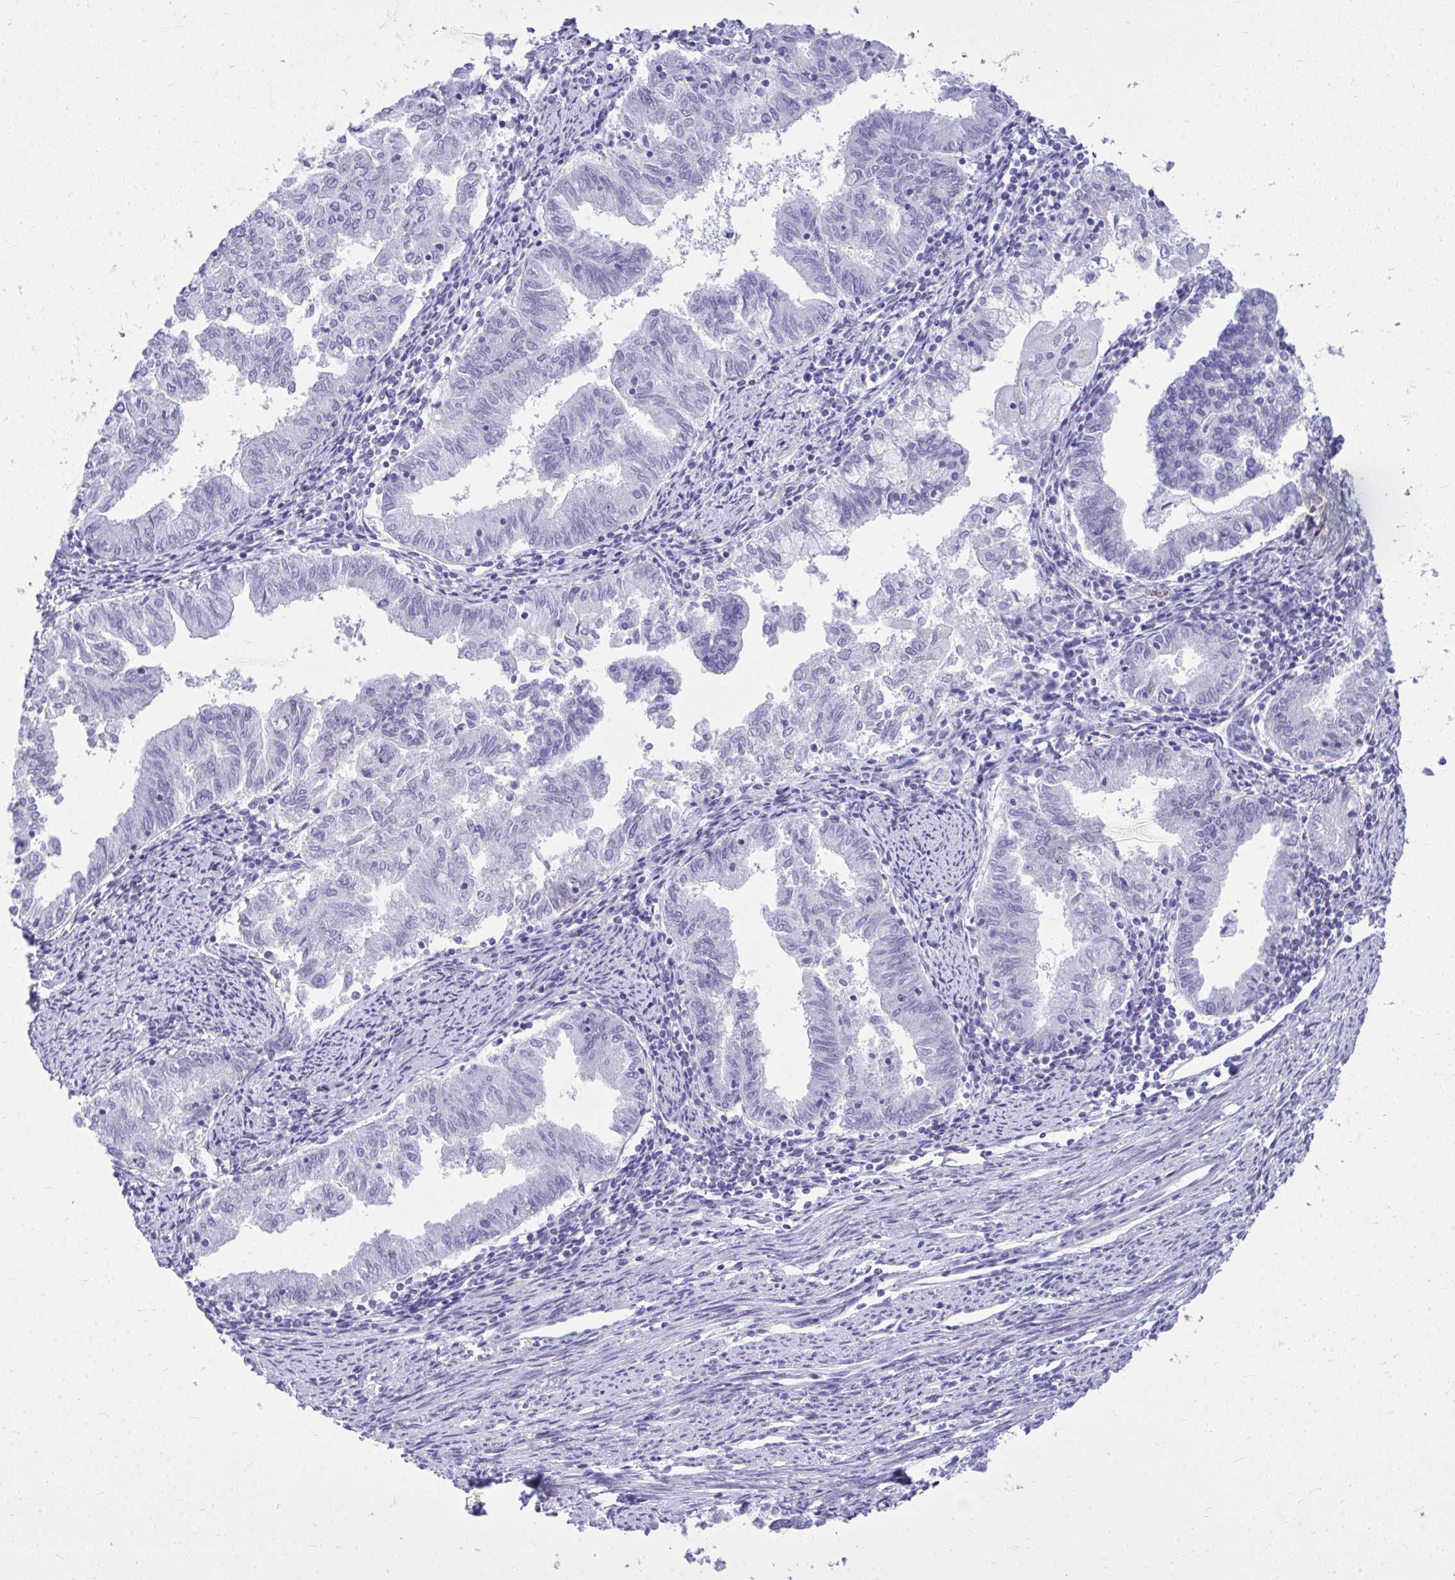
{"staining": {"intensity": "negative", "quantity": "none", "location": "none"}, "tissue": "endometrial cancer", "cell_type": "Tumor cells", "image_type": "cancer", "snomed": [{"axis": "morphology", "description": "Adenocarcinoma, NOS"}, {"axis": "topography", "description": "Endometrium"}], "caption": "The IHC histopathology image has no significant expression in tumor cells of endometrial adenocarcinoma tissue.", "gene": "RALYL", "patient": {"sex": "female", "age": 79}}